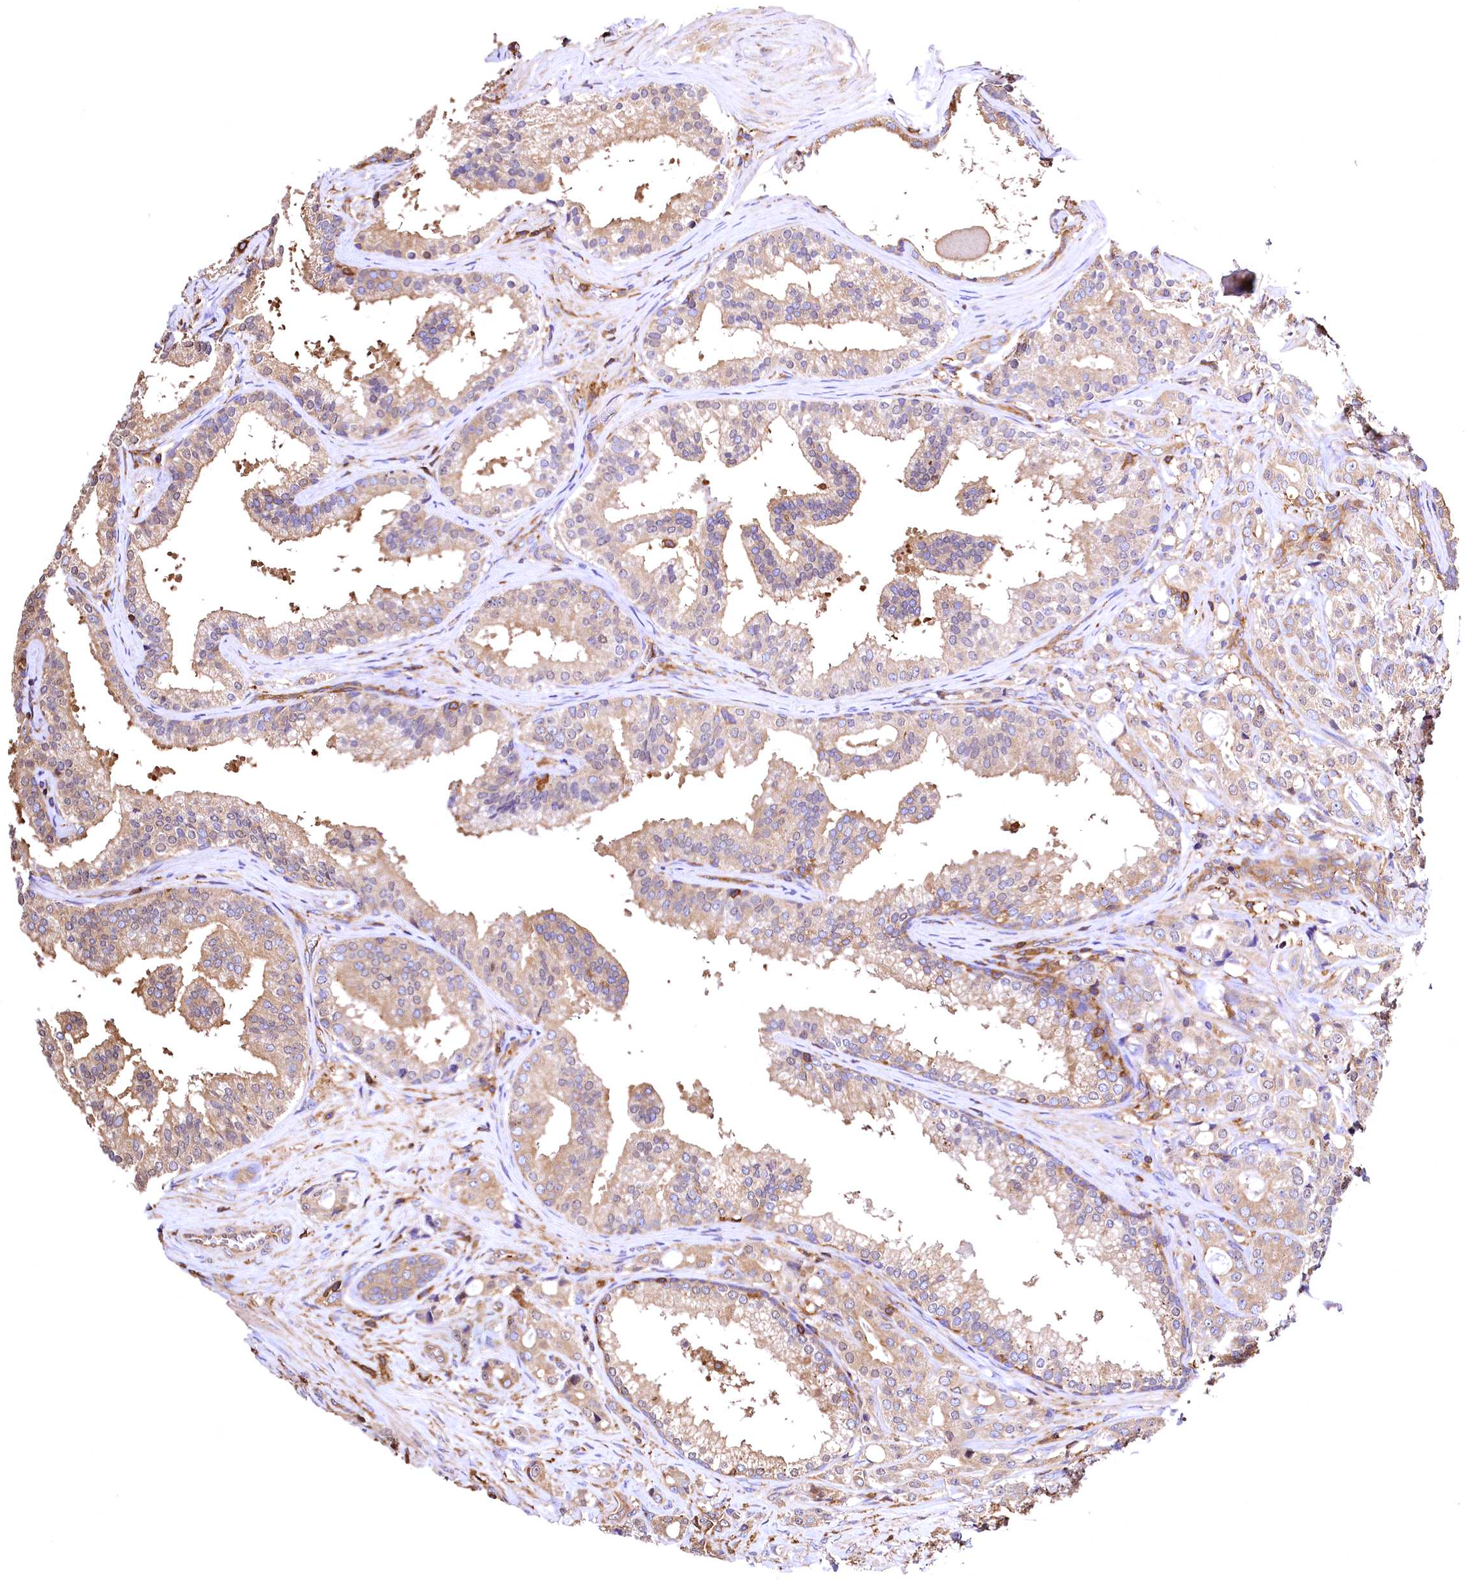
{"staining": {"intensity": "weak", "quantity": "25%-75%", "location": "cytoplasmic/membranous"}, "tissue": "prostate cancer", "cell_type": "Tumor cells", "image_type": "cancer", "snomed": [{"axis": "morphology", "description": "Adenocarcinoma, High grade"}, {"axis": "topography", "description": "Prostate"}], "caption": "An immunohistochemistry (IHC) image of tumor tissue is shown. Protein staining in brown highlights weak cytoplasmic/membranous positivity in prostate cancer (adenocarcinoma (high-grade)) within tumor cells.", "gene": "RARS2", "patient": {"sex": "male", "age": 63}}